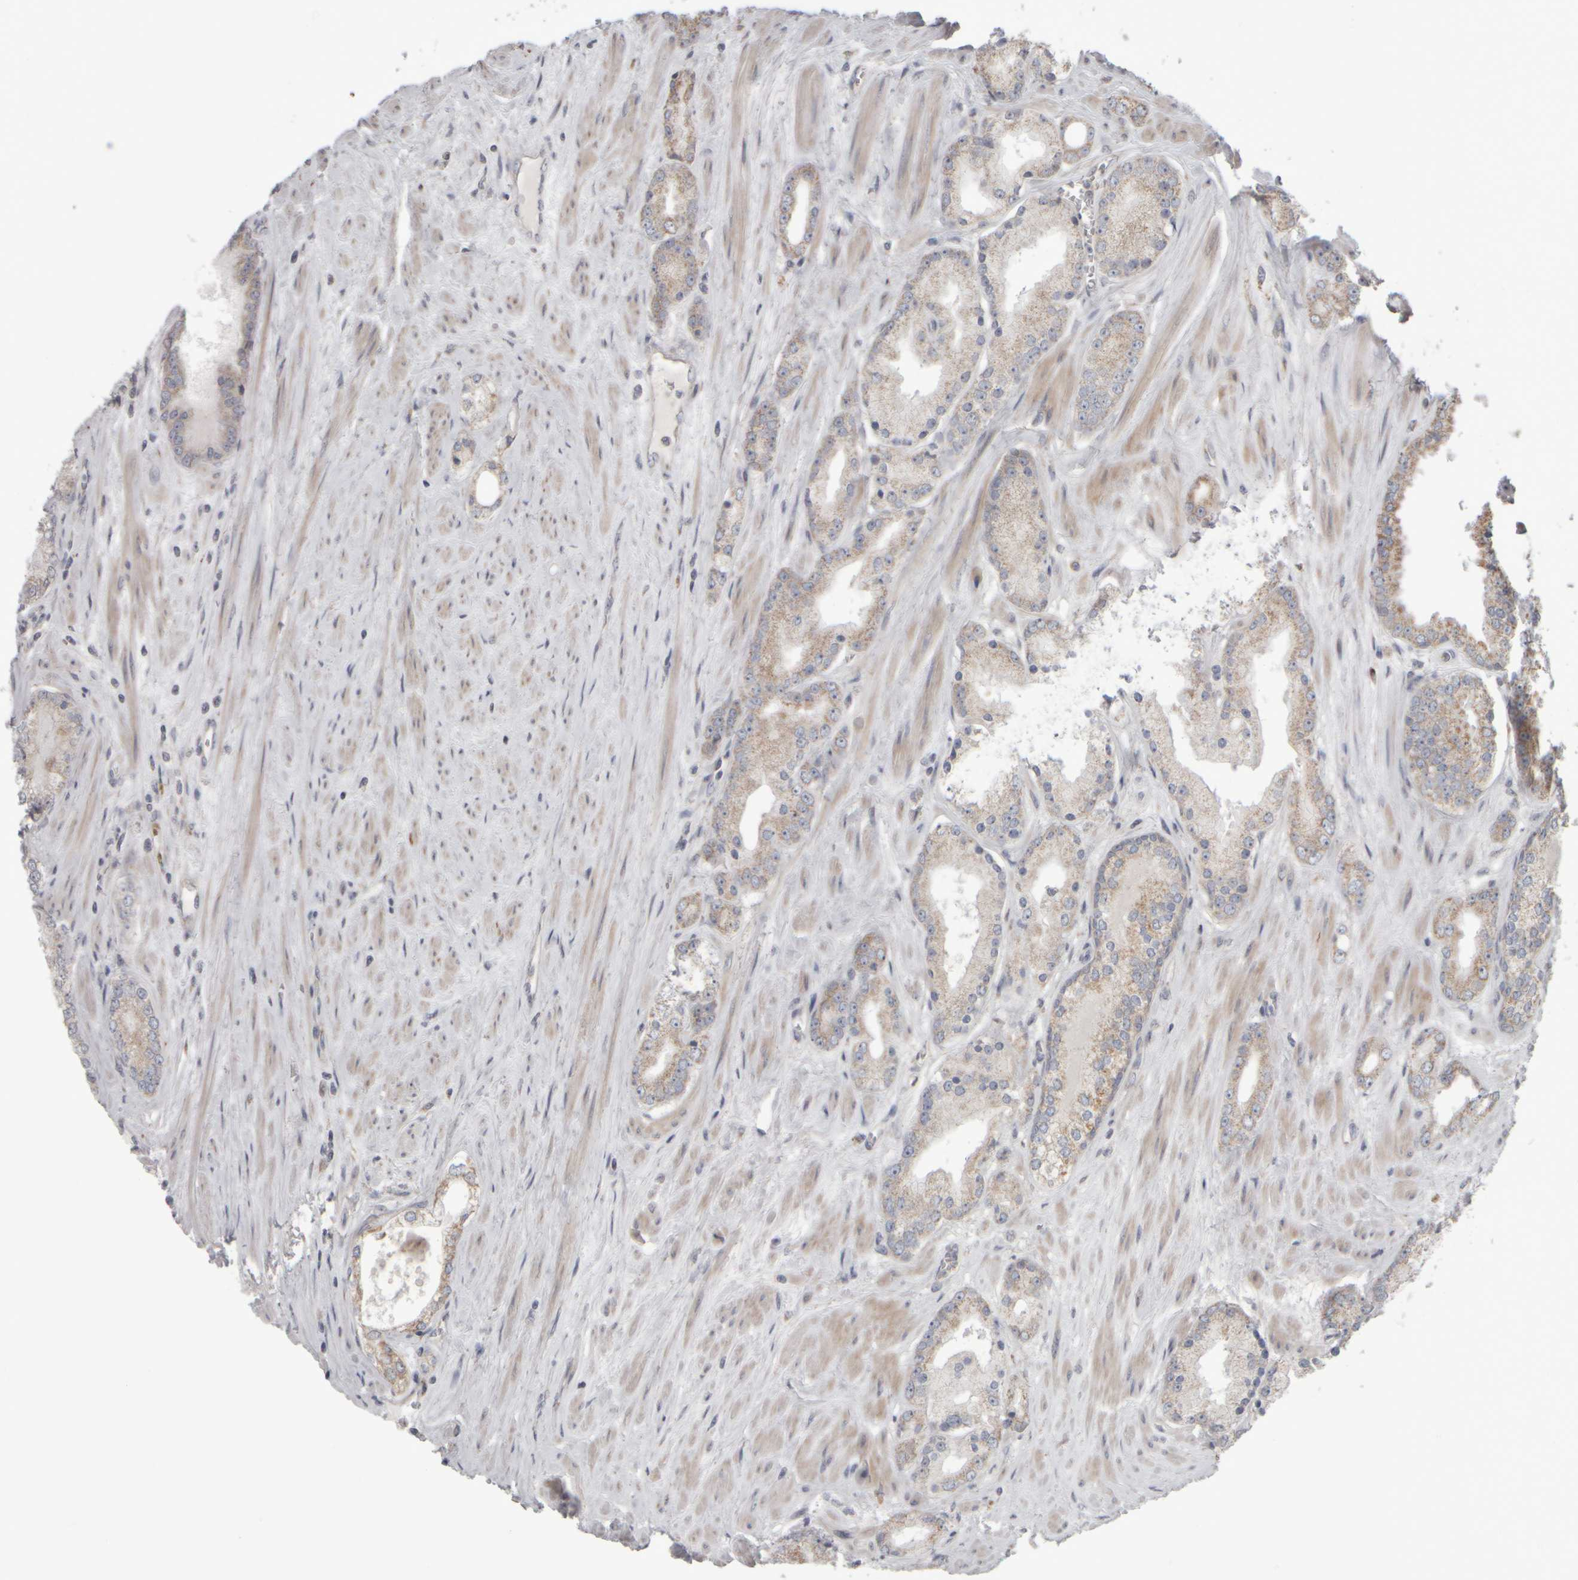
{"staining": {"intensity": "weak", "quantity": "<25%", "location": "cytoplasmic/membranous"}, "tissue": "prostate cancer", "cell_type": "Tumor cells", "image_type": "cancer", "snomed": [{"axis": "morphology", "description": "Adenocarcinoma, Low grade"}, {"axis": "topography", "description": "Prostate"}], "caption": "High magnification brightfield microscopy of adenocarcinoma (low-grade) (prostate) stained with DAB (brown) and counterstained with hematoxylin (blue): tumor cells show no significant expression.", "gene": "SCO1", "patient": {"sex": "male", "age": 62}}